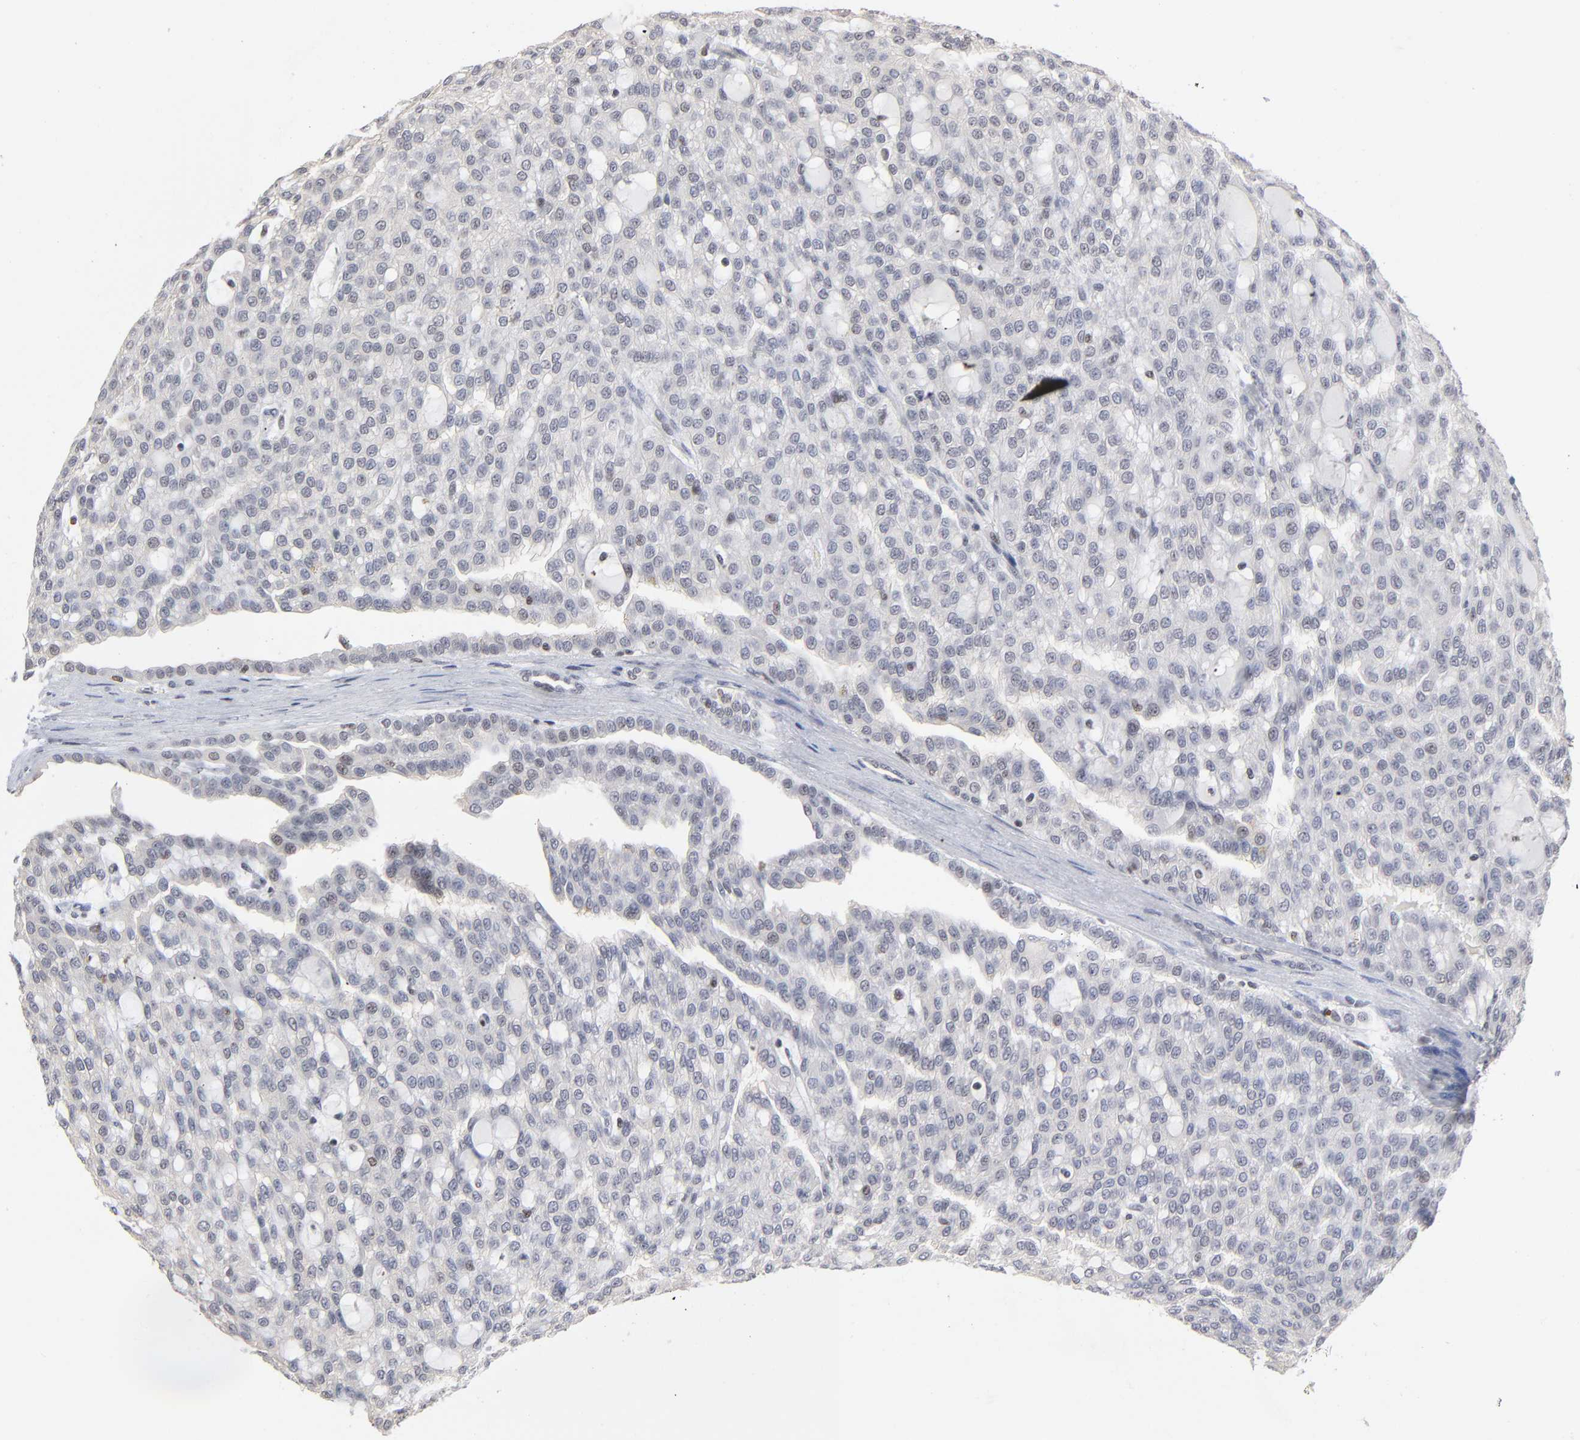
{"staining": {"intensity": "negative", "quantity": "none", "location": "none"}, "tissue": "renal cancer", "cell_type": "Tumor cells", "image_type": "cancer", "snomed": [{"axis": "morphology", "description": "Adenocarcinoma, NOS"}, {"axis": "topography", "description": "Kidney"}], "caption": "DAB immunohistochemical staining of adenocarcinoma (renal) displays no significant positivity in tumor cells.", "gene": "MAX", "patient": {"sex": "male", "age": 63}}